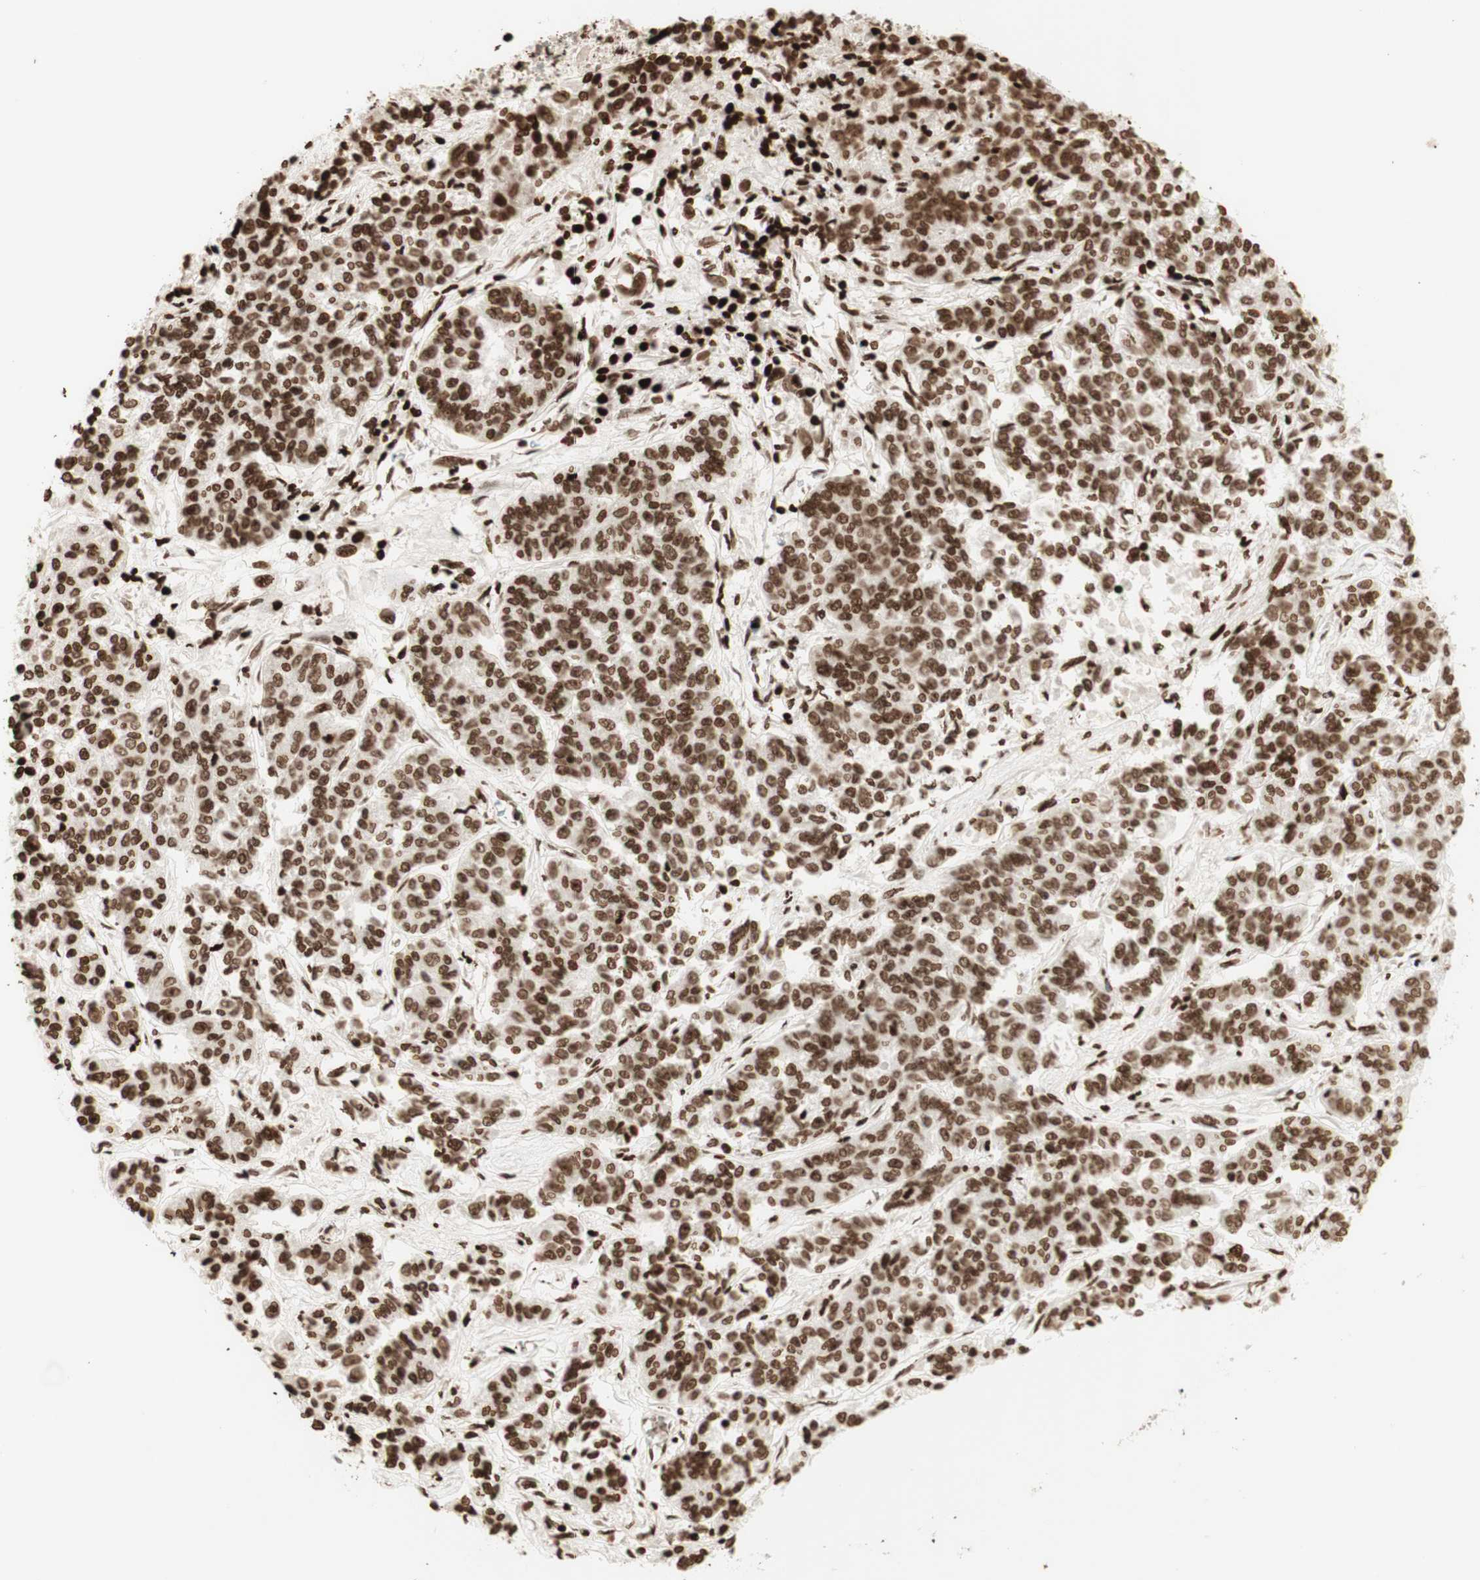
{"staining": {"intensity": "strong", "quantity": ">75%", "location": "nuclear"}, "tissue": "lung cancer", "cell_type": "Tumor cells", "image_type": "cancer", "snomed": [{"axis": "morphology", "description": "Adenocarcinoma, NOS"}, {"axis": "topography", "description": "Lung"}], "caption": "Adenocarcinoma (lung) stained for a protein (brown) demonstrates strong nuclear positive staining in approximately >75% of tumor cells.", "gene": "NCAPD2", "patient": {"sex": "male", "age": 84}}